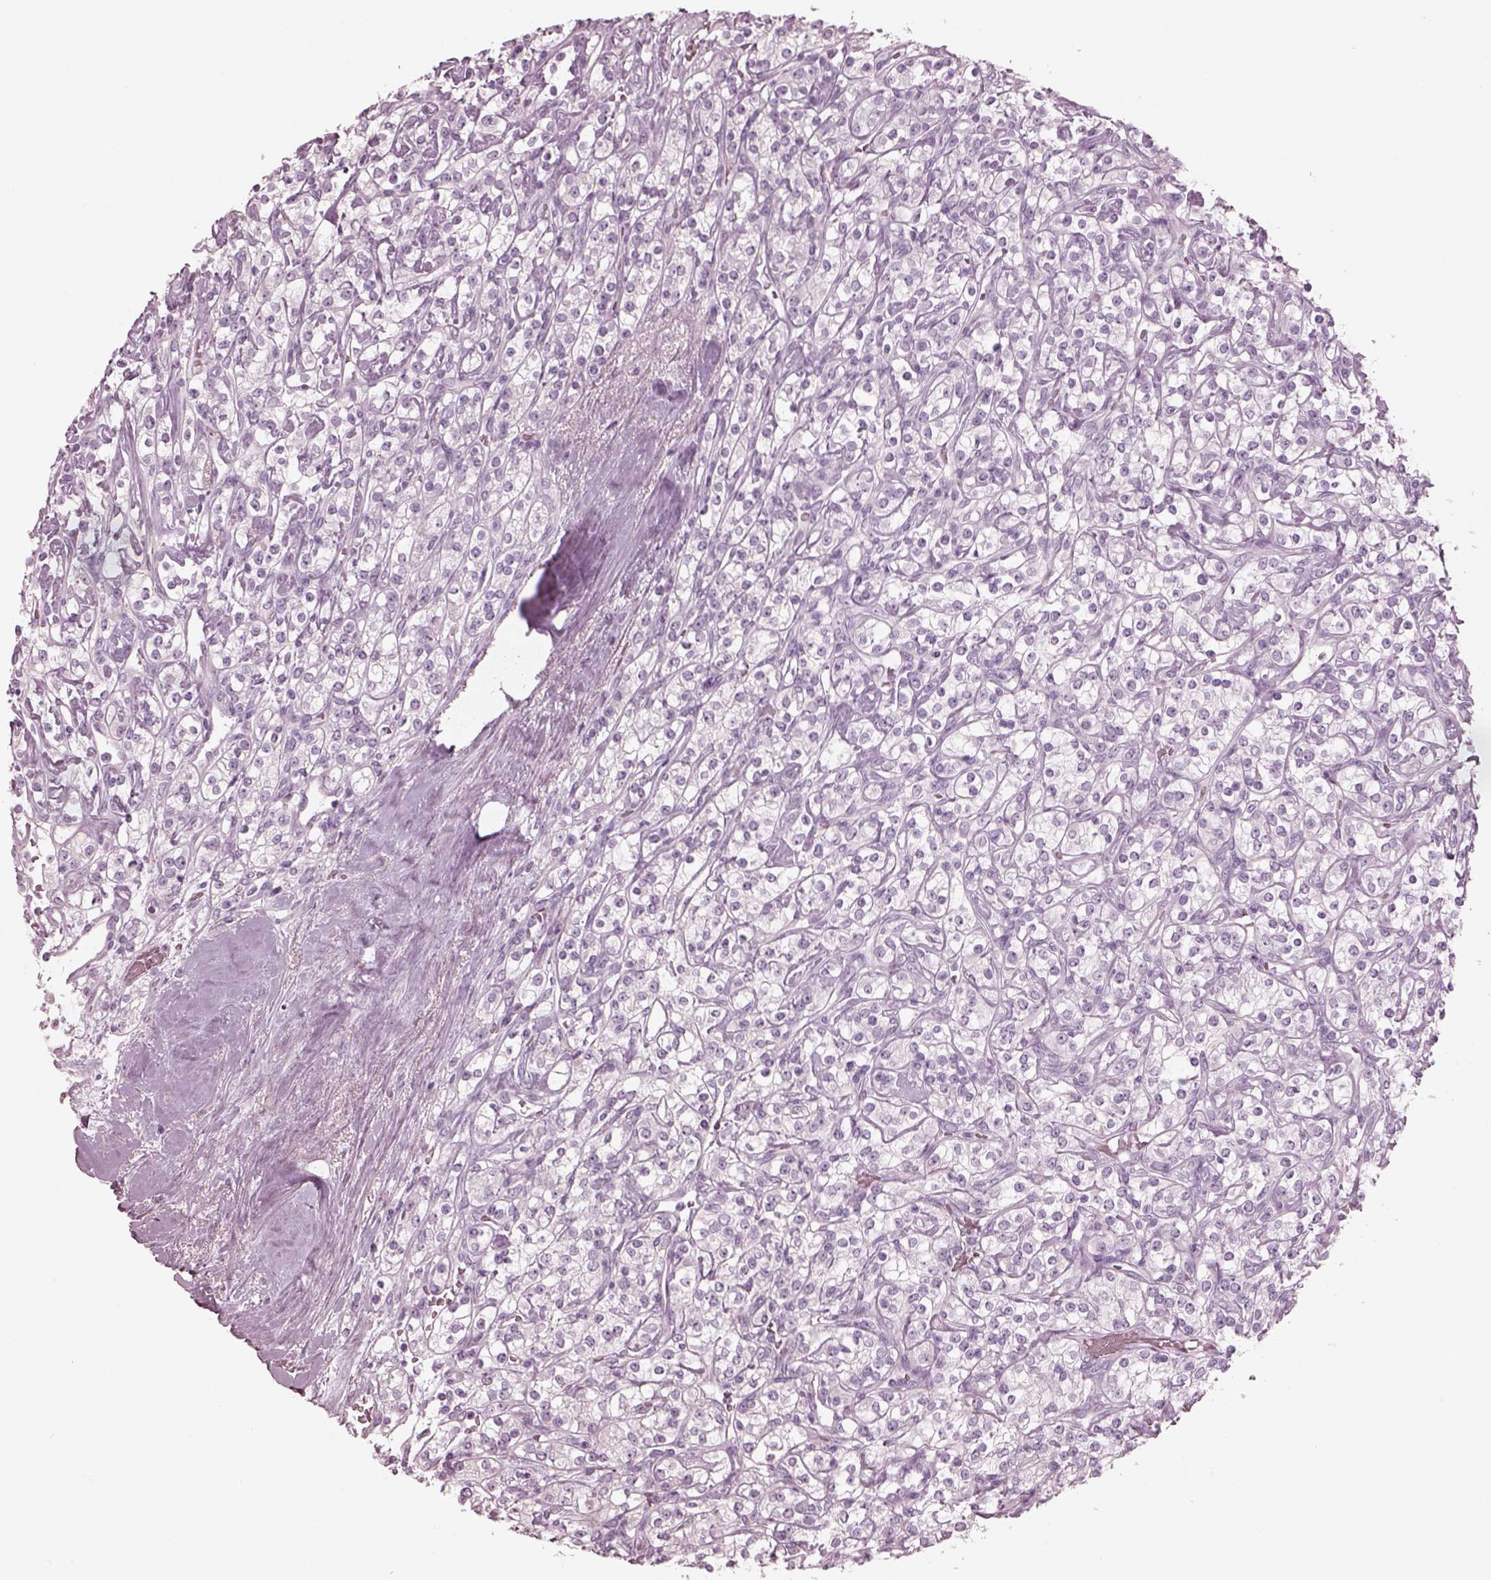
{"staining": {"intensity": "negative", "quantity": "none", "location": "none"}, "tissue": "renal cancer", "cell_type": "Tumor cells", "image_type": "cancer", "snomed": [{"axis": "morphology", "description": "Adenocarcinoma, NOS"}, {"axis": "topography", "description": "Kidney"}], "caption": "IHC of renal cancer (adenocarcinoma) shows no expression in tumor cells.", "gene": "KRTAP24-1", "patient": {"sex": "male", "age": 77}}